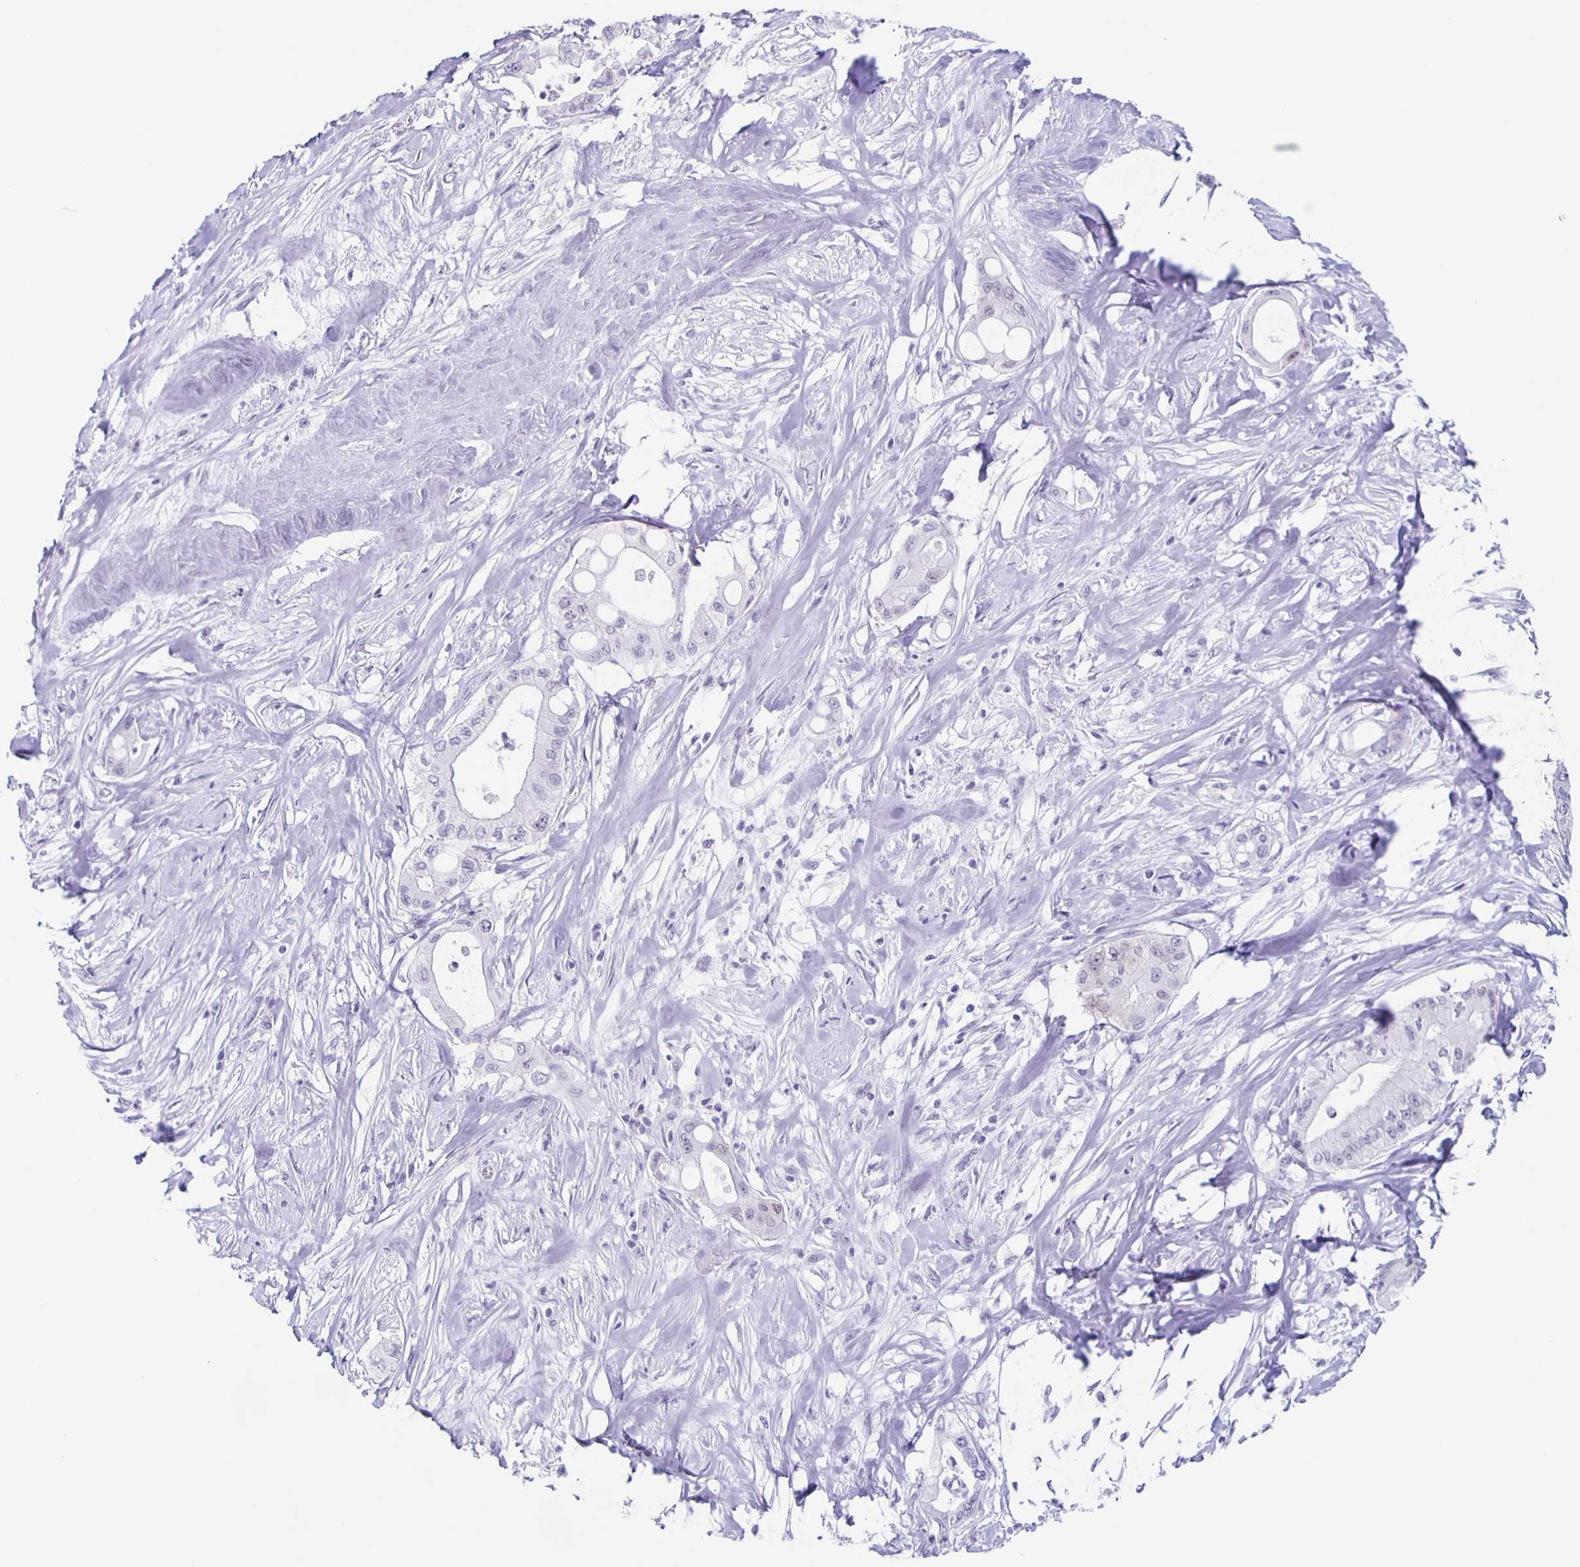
{"staining": {"intensity": "negative", "quantity": "none", "location": "none"}, "tissue": "pancreatic cancer", "cell_type": "Tumor cells", "image_type": "cancer", "snomed": [{"axis": "morphology", "description": "Adenocarcinoma, NOS"}, {"axis": "topography", "description": "Pancreas"}], "caption": "Immunohistochemical staining of adenocarcinoma (pancreatic) exhibits no significant staining in tumor cells. The staining was performed using DAB (3,3'-diaminobenzidine) to visualize the protein expression in brown, while the nuclei were stained in blue with hematoxylin (Magnification: 20x).", "gene": "TPPP", "patient": {"sex": "male", "age": 71}}